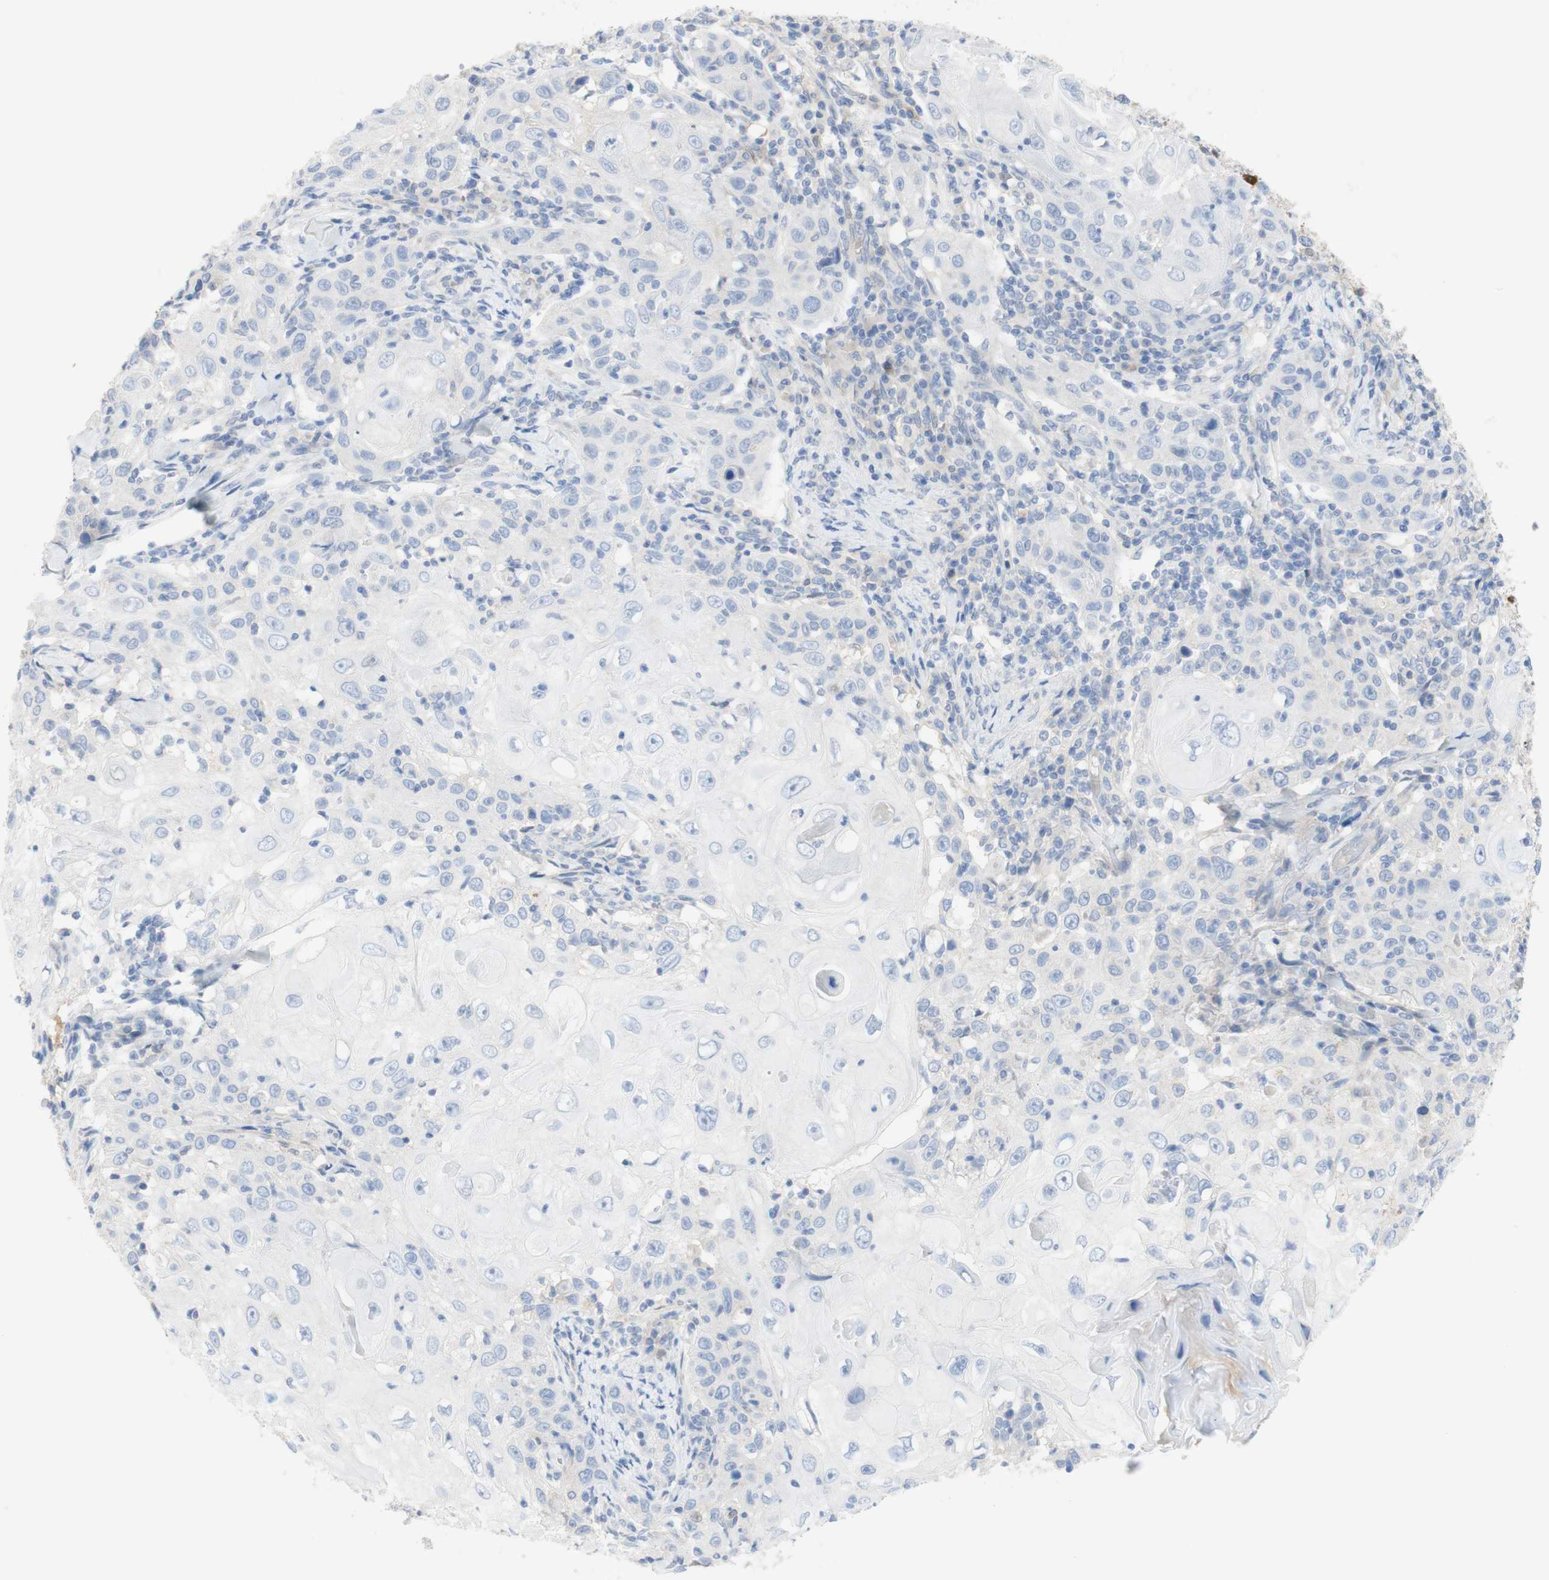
{"staining": {"intensity": "negative", "quantity": "none", "location": "none"}, "tissue": "skin cancer", "cell_type": "Tumor cells", "image_type": "cancer", "snomed": [{"axis": "morphology", "description": "Squamous cell carcinoma, NOS"}, {"axis": "topography", "description": "Skin"}], "caption": "High magnification brightfield microscopy of skin cancer (squamous cell carcinoma) stained with DAB (3,3'-diaminobenzidine) (brown) and counterstained with hematoxylin (blue): tumor cells show no significant staining.", "gene": "SELENBP1", "patient": {"sex": "female", "age": 88}}